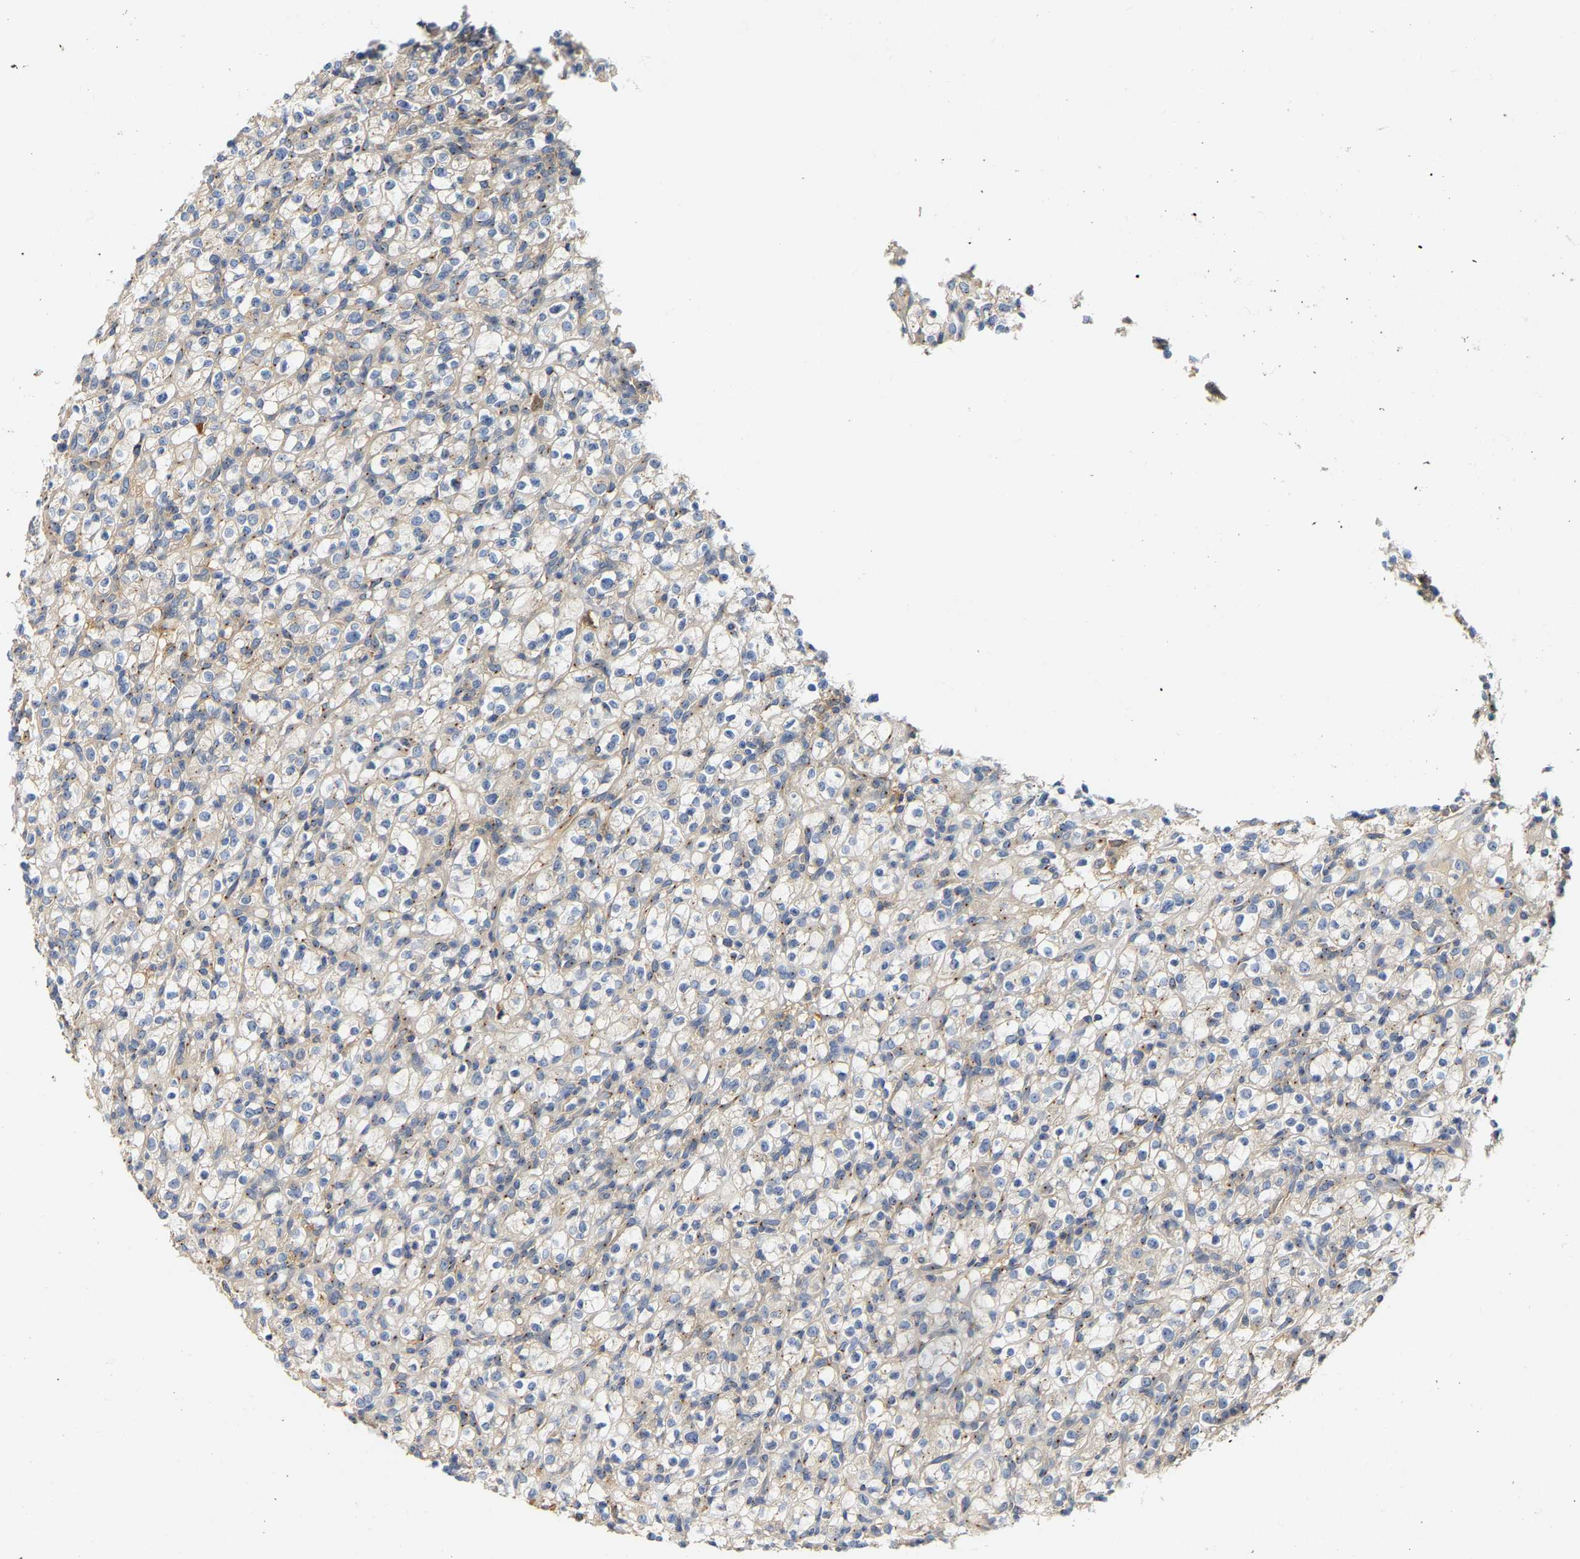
{"staining": {"intensity": "weak", "quantity": "<25%", "location": "cytoplasmic/membranous"}, "tissue": "renal cancer", "cell_type": "Tumor cells", "image_type": "cancer", "snomed": [{"axis": "morphology", "description": "Normal tissue, NOS"}, {"axis": "morphology", "description": "Adenocarcinoma, NOS"}, {"axis": "topography", "description": "Kidney"}], "caption": "An immunohistochemistry image of renal adenocarcinoma is shown. There is no staining in tumor cells of renal adenocarcinoma.", "gene": "PCNT", "patient": {"sex": "female", "age": 72}}